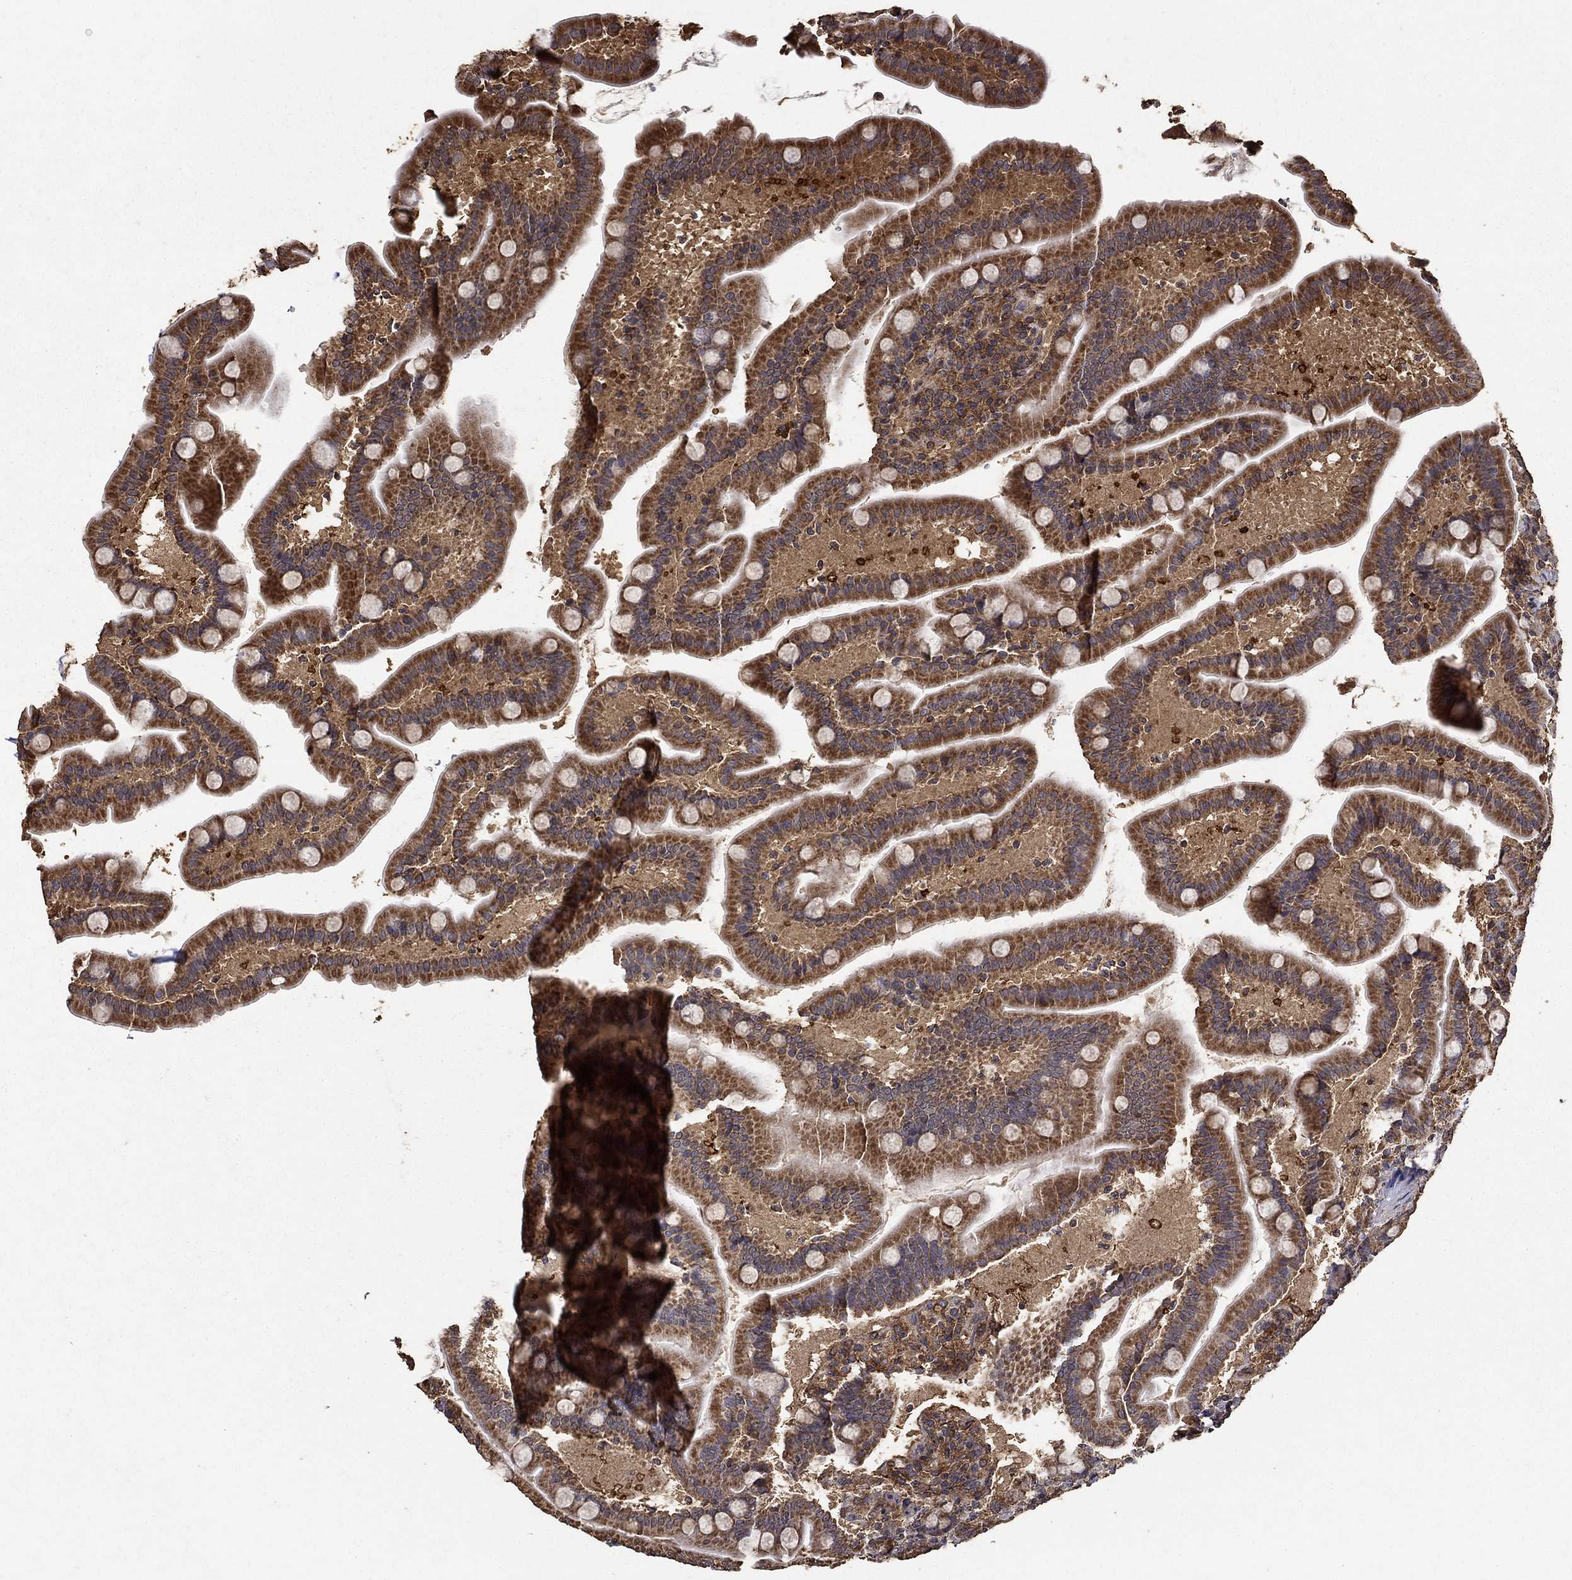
{"staining": {"intensity": "strong", "quantity": ">75%", "location": "cytoplasmic/membranous"}, "tissue": "small intestine", "cell_type": "Glandular cells", "image_type": "normal", "snomed": [{"axis": "morphology", "description": "Normal tissue, NOS"}, {"axis": "topography", "description": "Small intestine"}], "caption": "Immunohistochemistry histopathology image of unremarkable small intestine stained for a protein (brown), which displays high levels of strong cytoplasmic/membranous staining in about >75% of glandular cells.", "gene": "IFRD1", "patient": {"sex": "male", "age": 66}}